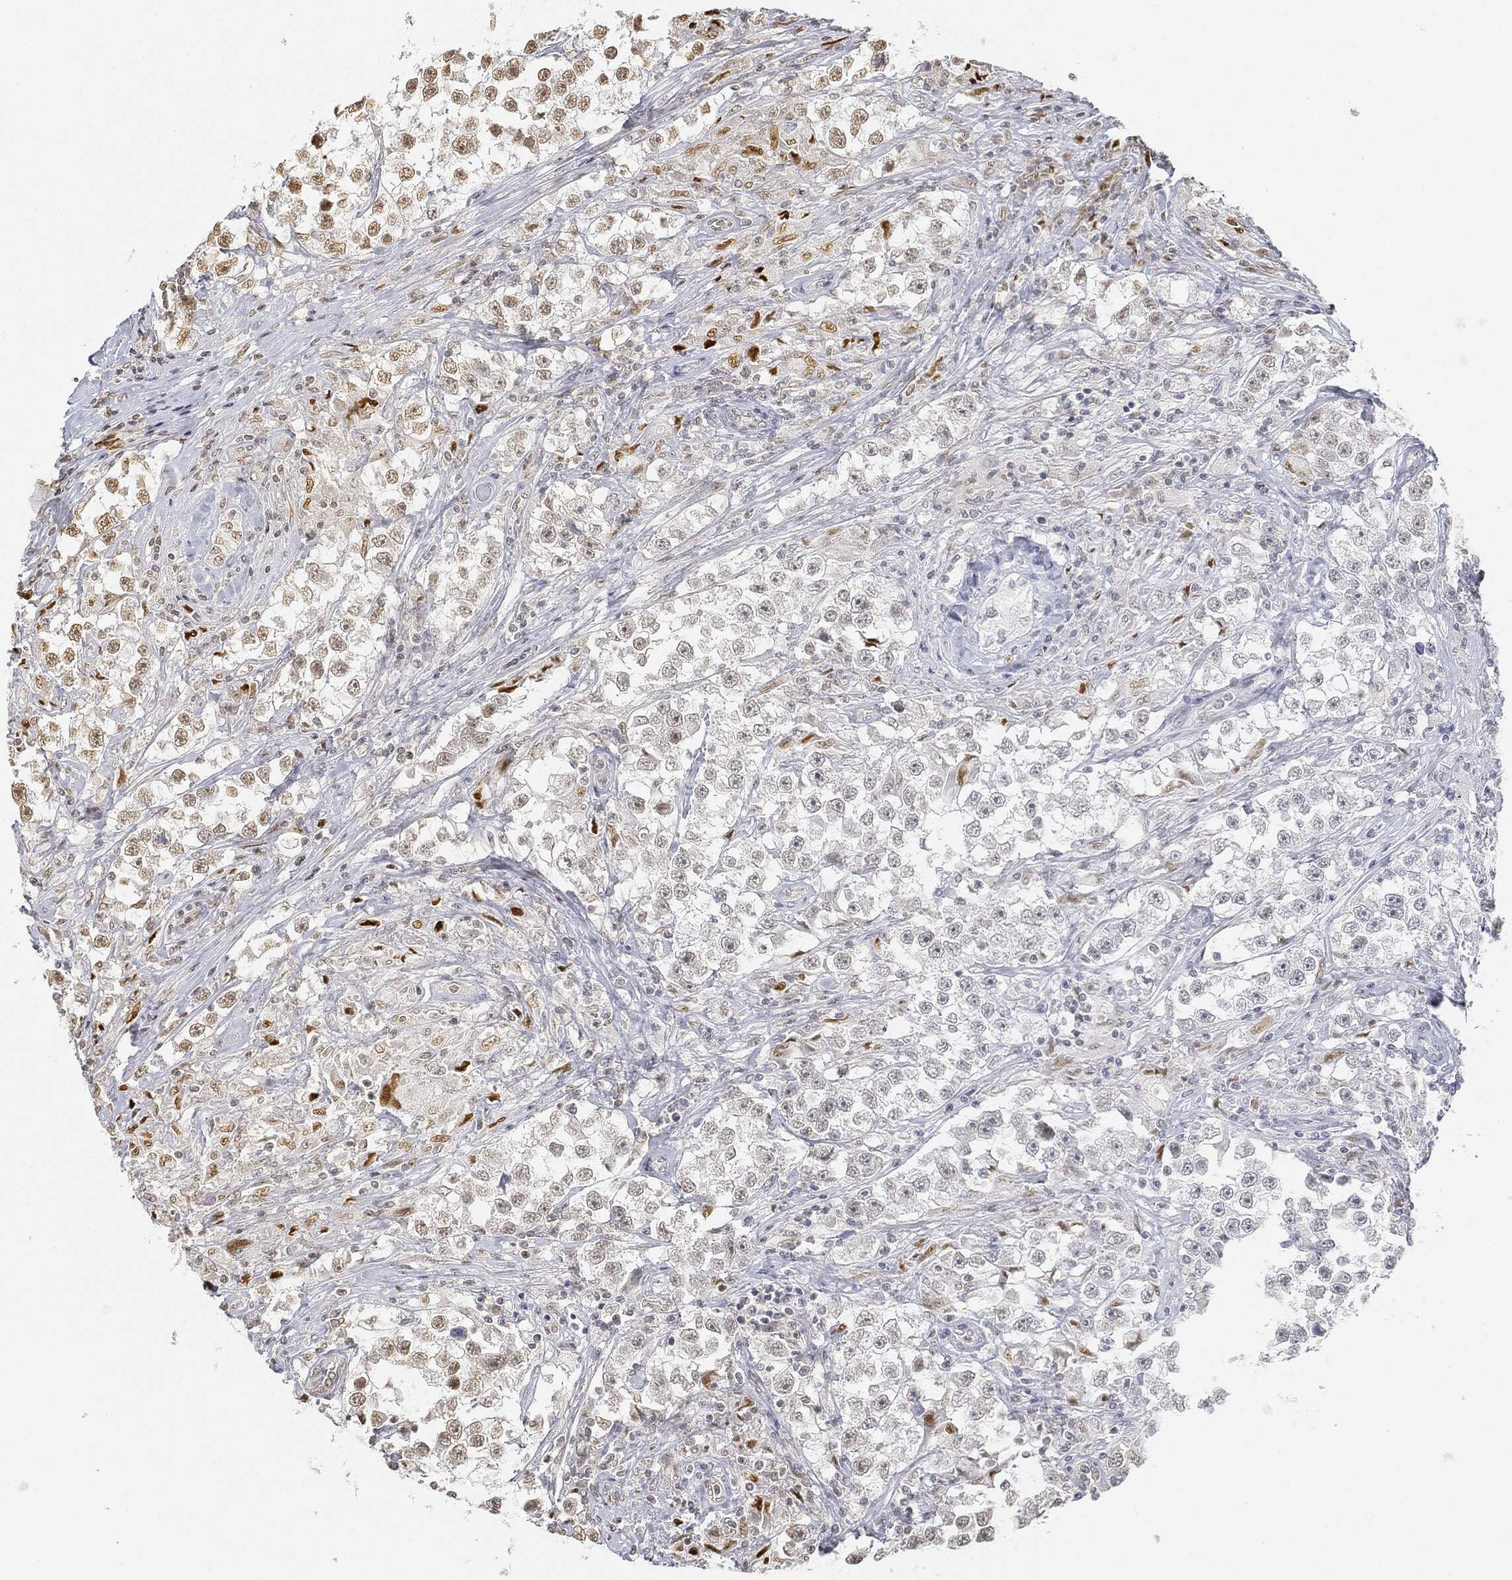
{"staining": {"intensity": "weak", "quantity": "25%-75%", "location": "nuclear"}, "tissue": "testis cancer", "cell_type": "Tumor cells", "image_type": "cancer", "snomed": [{"axis": "morphology", "description": "Seminoma, NOS"}, {"axis": "topography", "description": "Testis"}], "caption": "A micrograph of testis cancer (seminoma) stained for a protein shows weak nuclear brown staining in tumor cells.", "gene": "CIB1", "patient": {"sex": "male", "age": 46}}